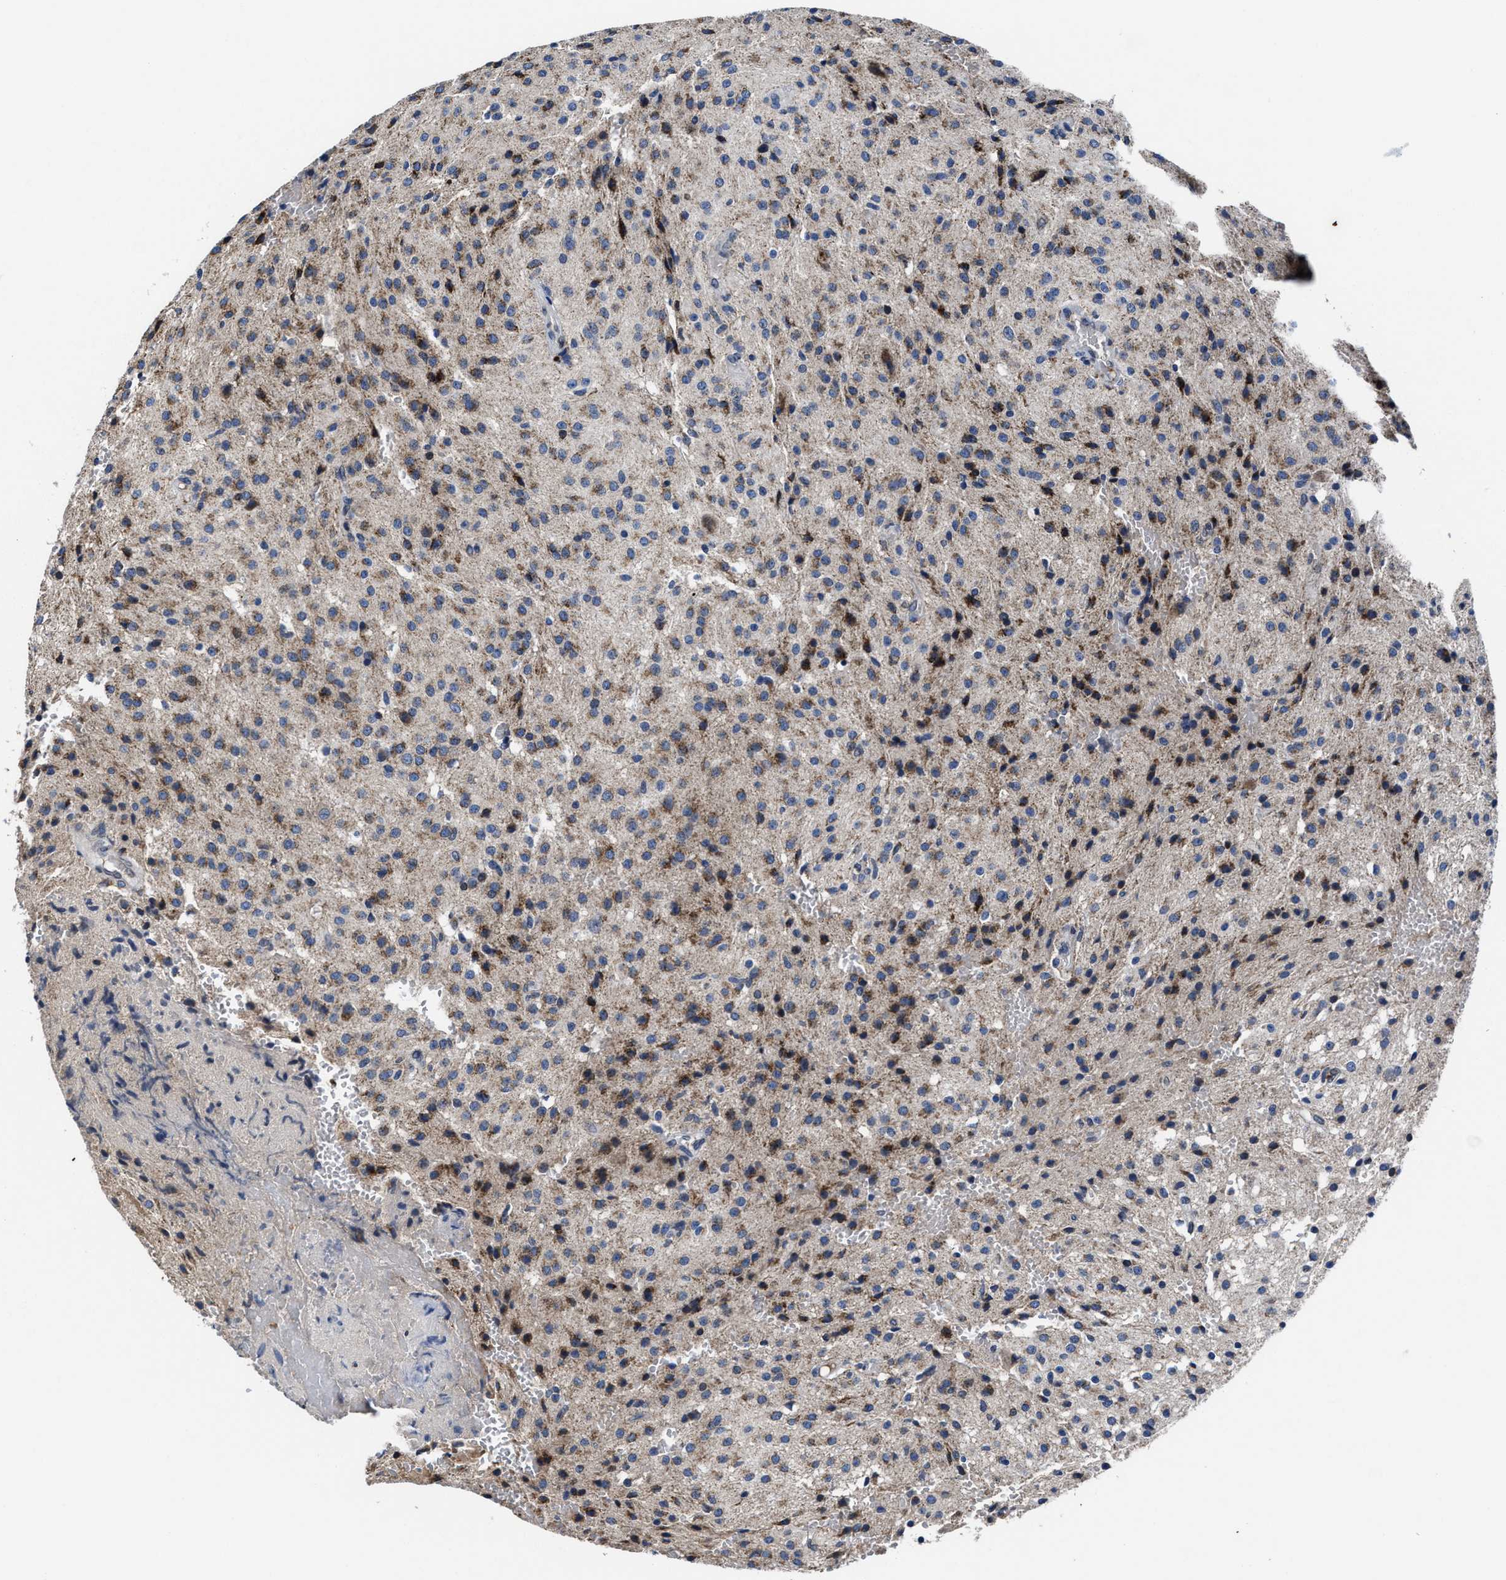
{"staining": {"intensity": "moderate", "quantity": "25%-75%", "location": "cytoplasmic/membranous"}, "tissue": "glioma", "cell_type": "Tumor cells", "image_type": "cancer", "snomed": [{"axis": "morphology", "description": "Glioma, malignant, High grade"}, {"axis": "topography", "description": "Brain"}], "caption": "Brown immunohistochemical staining in human malignant high-grade glioma displays moderate cytoplasmic/membranous staining in approximately 25%-75% of tumor cells.", "gene": "CACNA1D", "patient": {"sex": "female", "age": 59}}